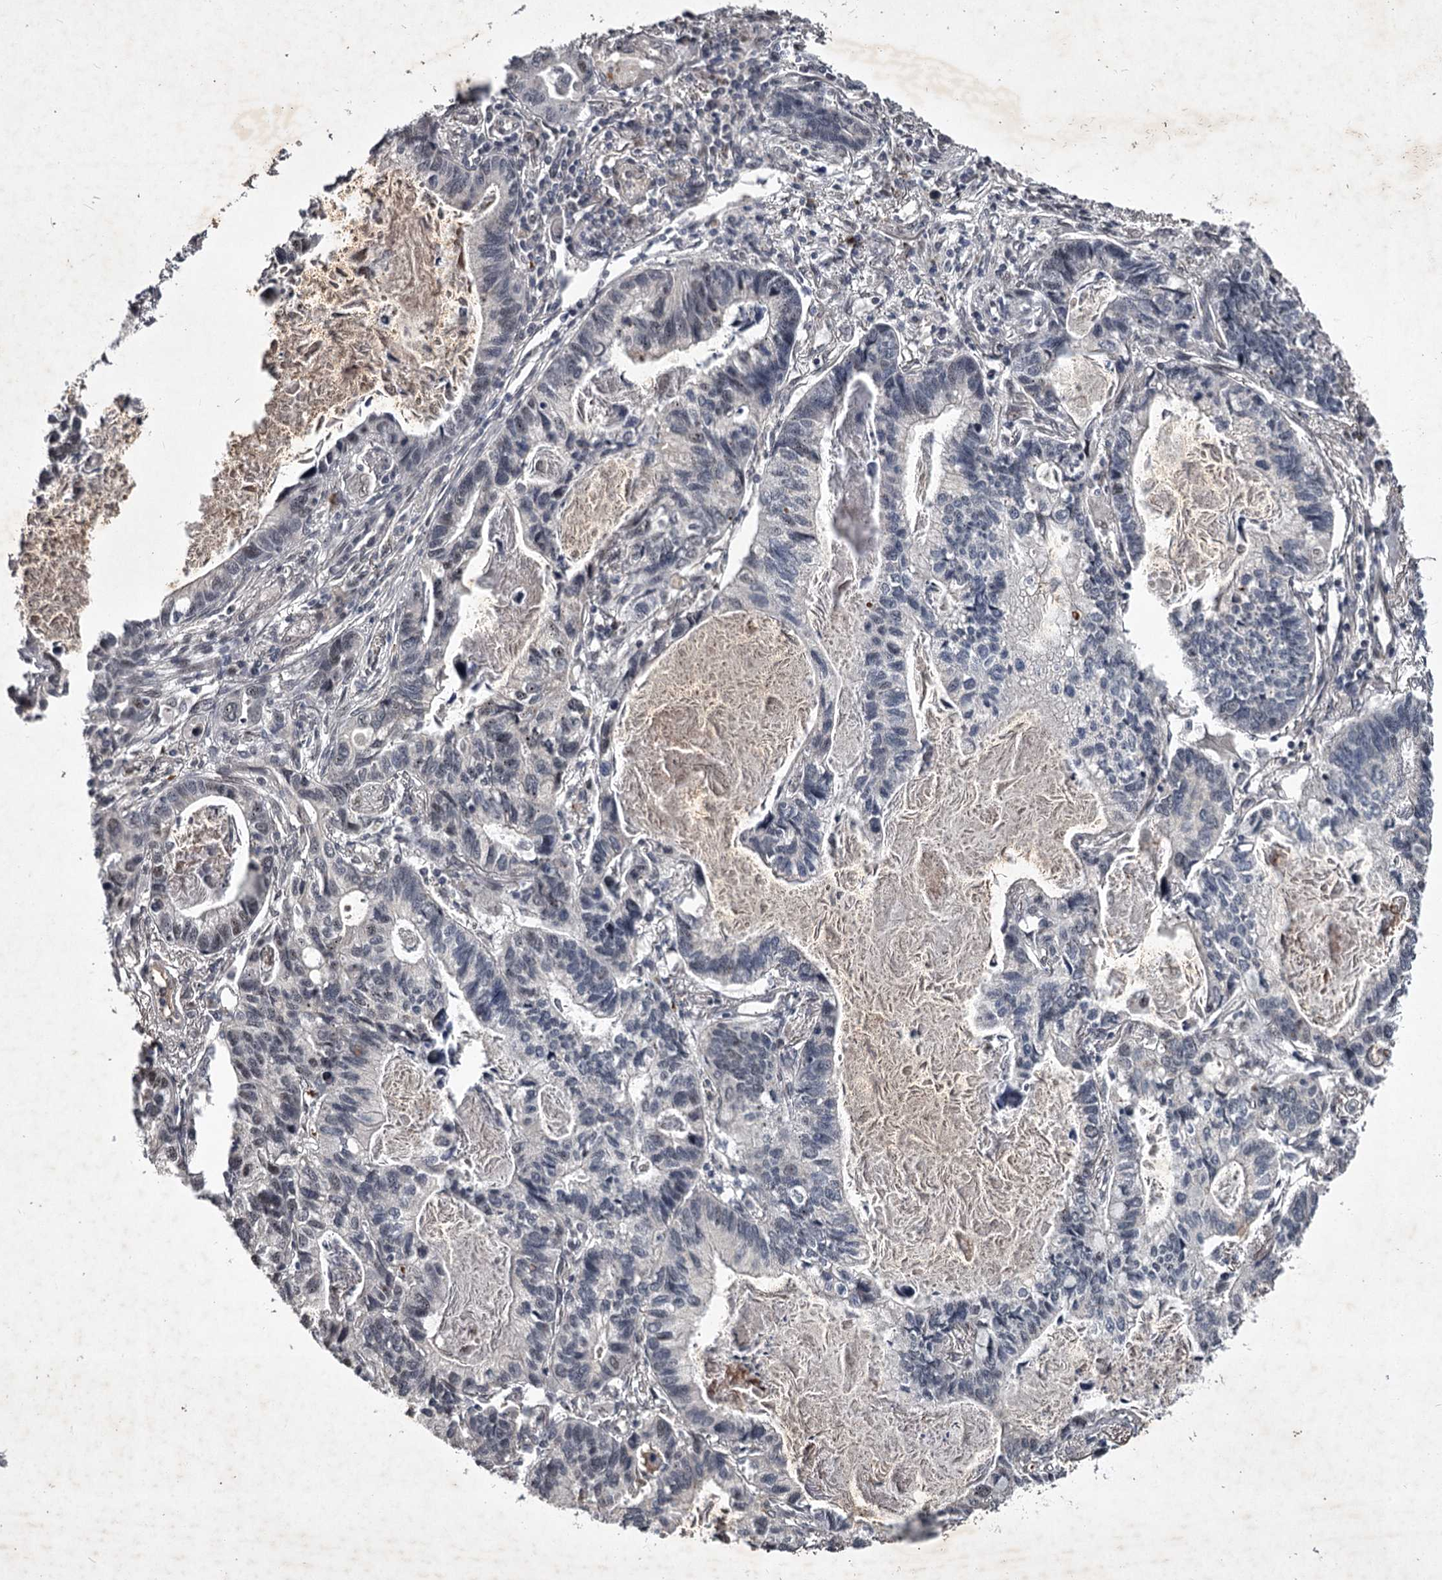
{"staining": {"intensity": "negative", "quantity": "none", "location": "none"}, "tissue": "lung cancer", "cell_type": "Tumor cells", "image_type": "cancer", "snomed": [{"axis": "morphology", "description": "Adenocarcinoma, NOS"}, {"axis": "topography", "description": "Lung"}], "caption": "Protein analysis of lung adenocarcinoma reveals no significant expression in tumor cells.", "gene": "RNF44", "patient": {"sex": "male", "age": 67}}